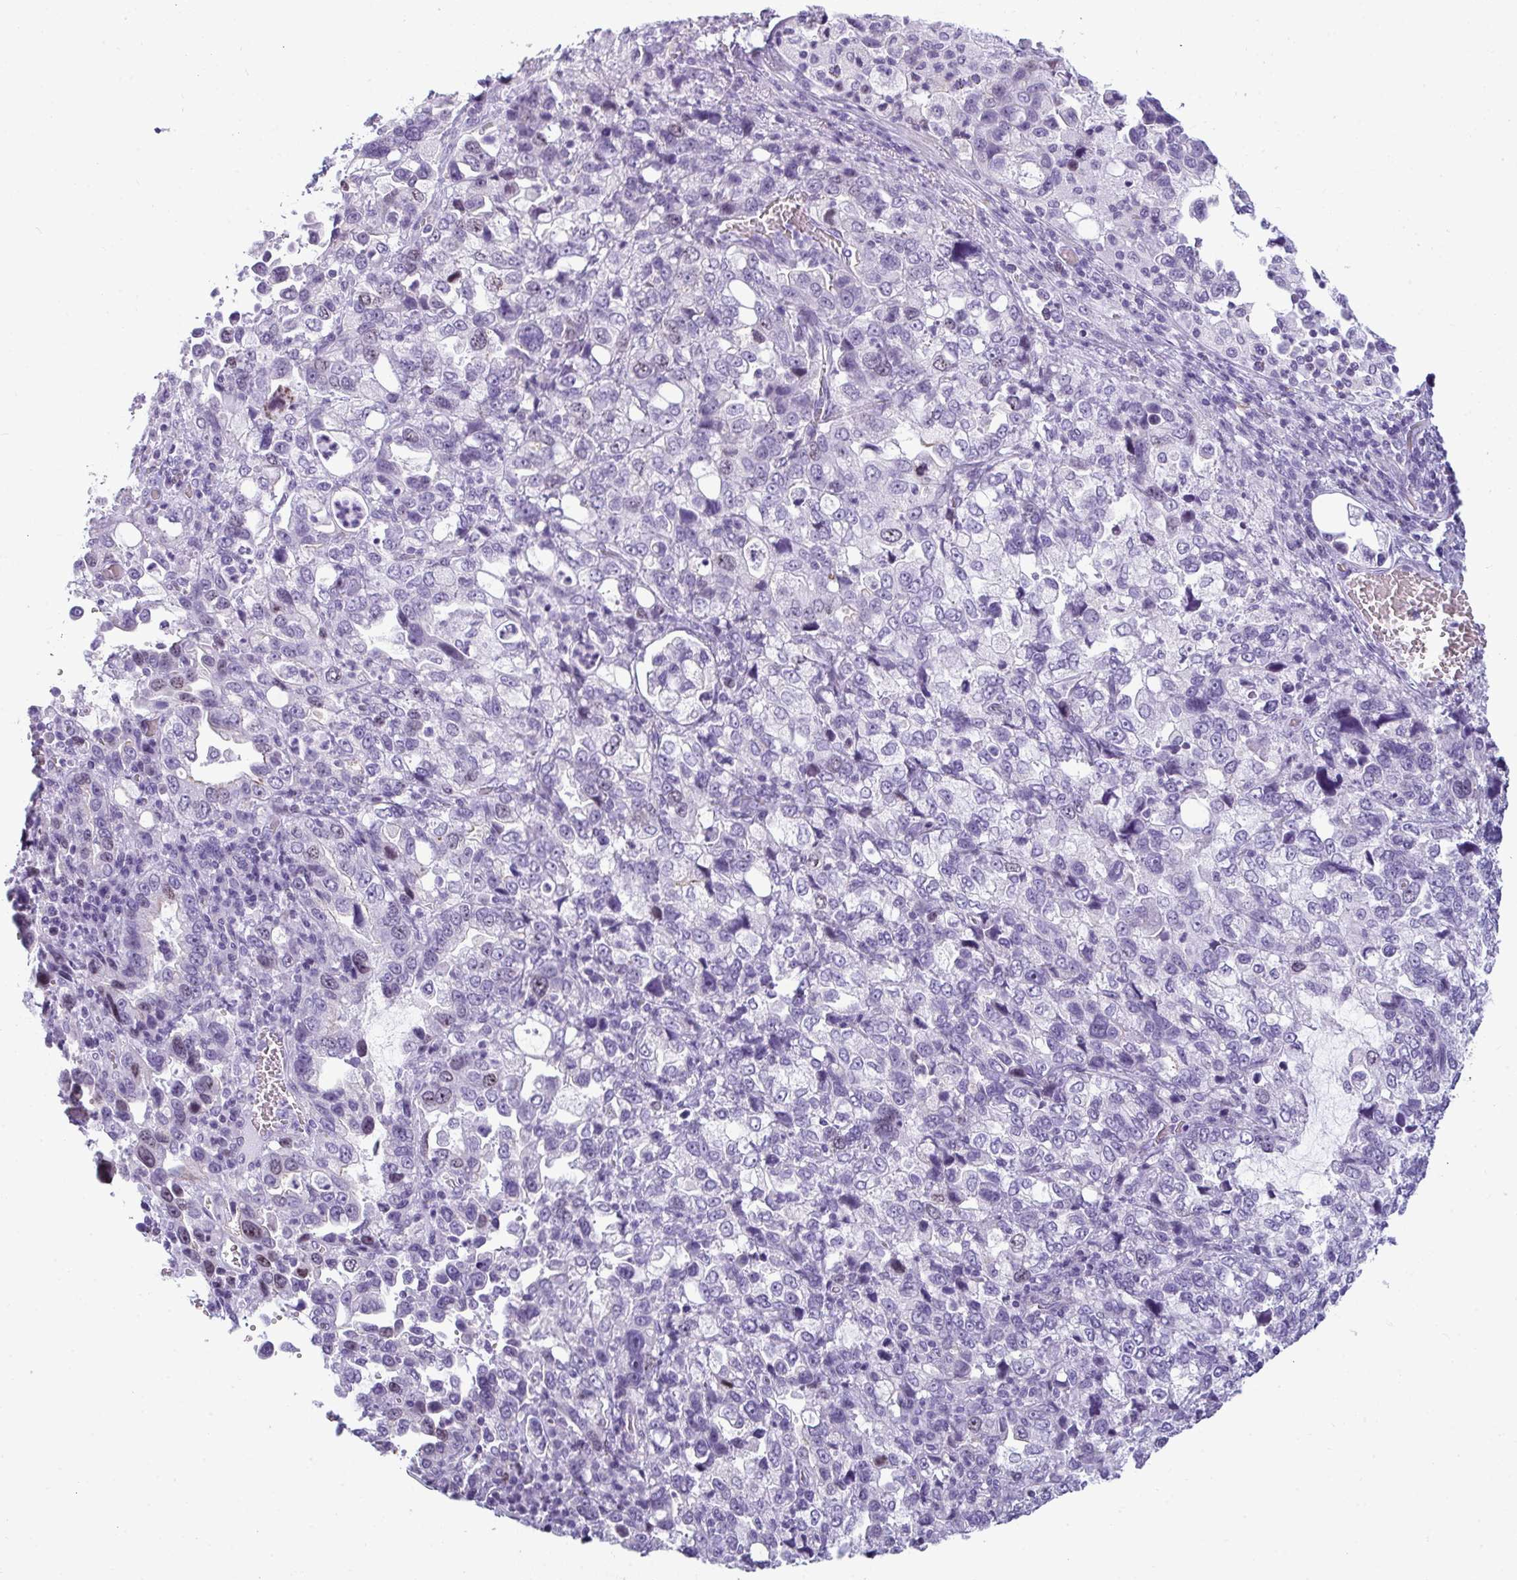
{"staining": {"intensity": "negative", "quantity": "none", "location": "none"}, "tissue": "stomach cancer", "cell_type": "Tumor cells", "image_type": "cancer", "snomed": [{"axis": "morphology", "description": "Adenocarcinoma, NOS"}, {"axis": "topography", "description": "Stomach, upper"}], "caption": "Stomach cancer (adenocarcinoma) was stained to show a protein in brown. There is no significant positivity in tumor cells.", "gene": "SUZ12", "patient": {"sex": "female", "age": 81}}